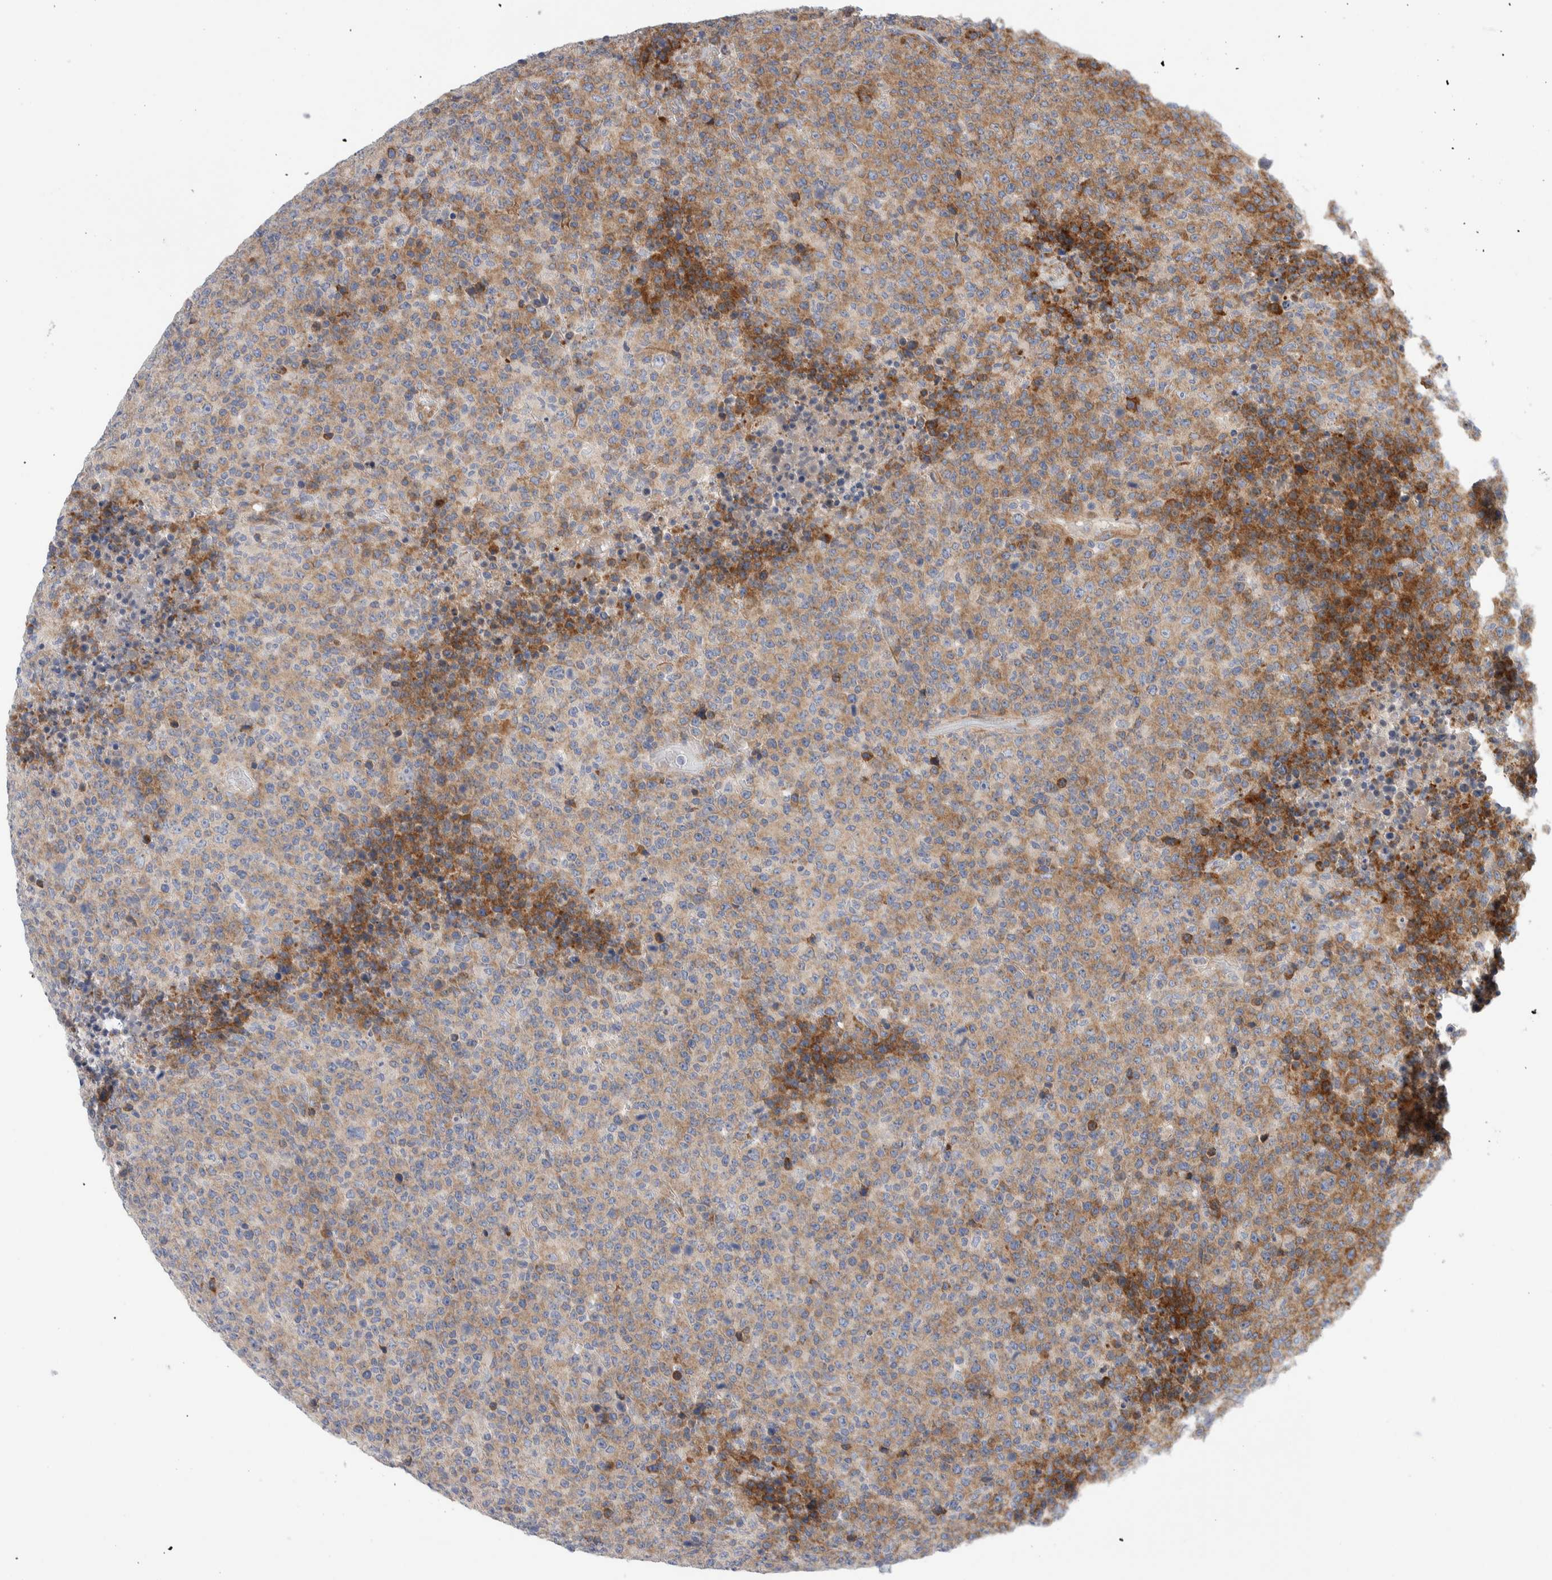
{"staining": {"intensity": "moderate", "quantity": "25%-75%", "location": "cytoplasmic/membranous"}, "tissue": "lymphoma", "cell_type": "Tumor cells", "image_type": "cancer", "snomed": [{"axis": "morphology", "description": "Malignant lymphoma, non-Hodgkin's type, High grade"}, {"axis": "topography", "description": "Lymph node"}], "caption": "About 25%-75% of tumor cells in human malignant lymphoma, non-Hodgkin's type (high-grade) show moderate cytoplasmic/membranous protein staining as visualized by brown immunohistochemical staining.", "gene": "RACK1", "patient": {"sex": "male", "age": 13}}